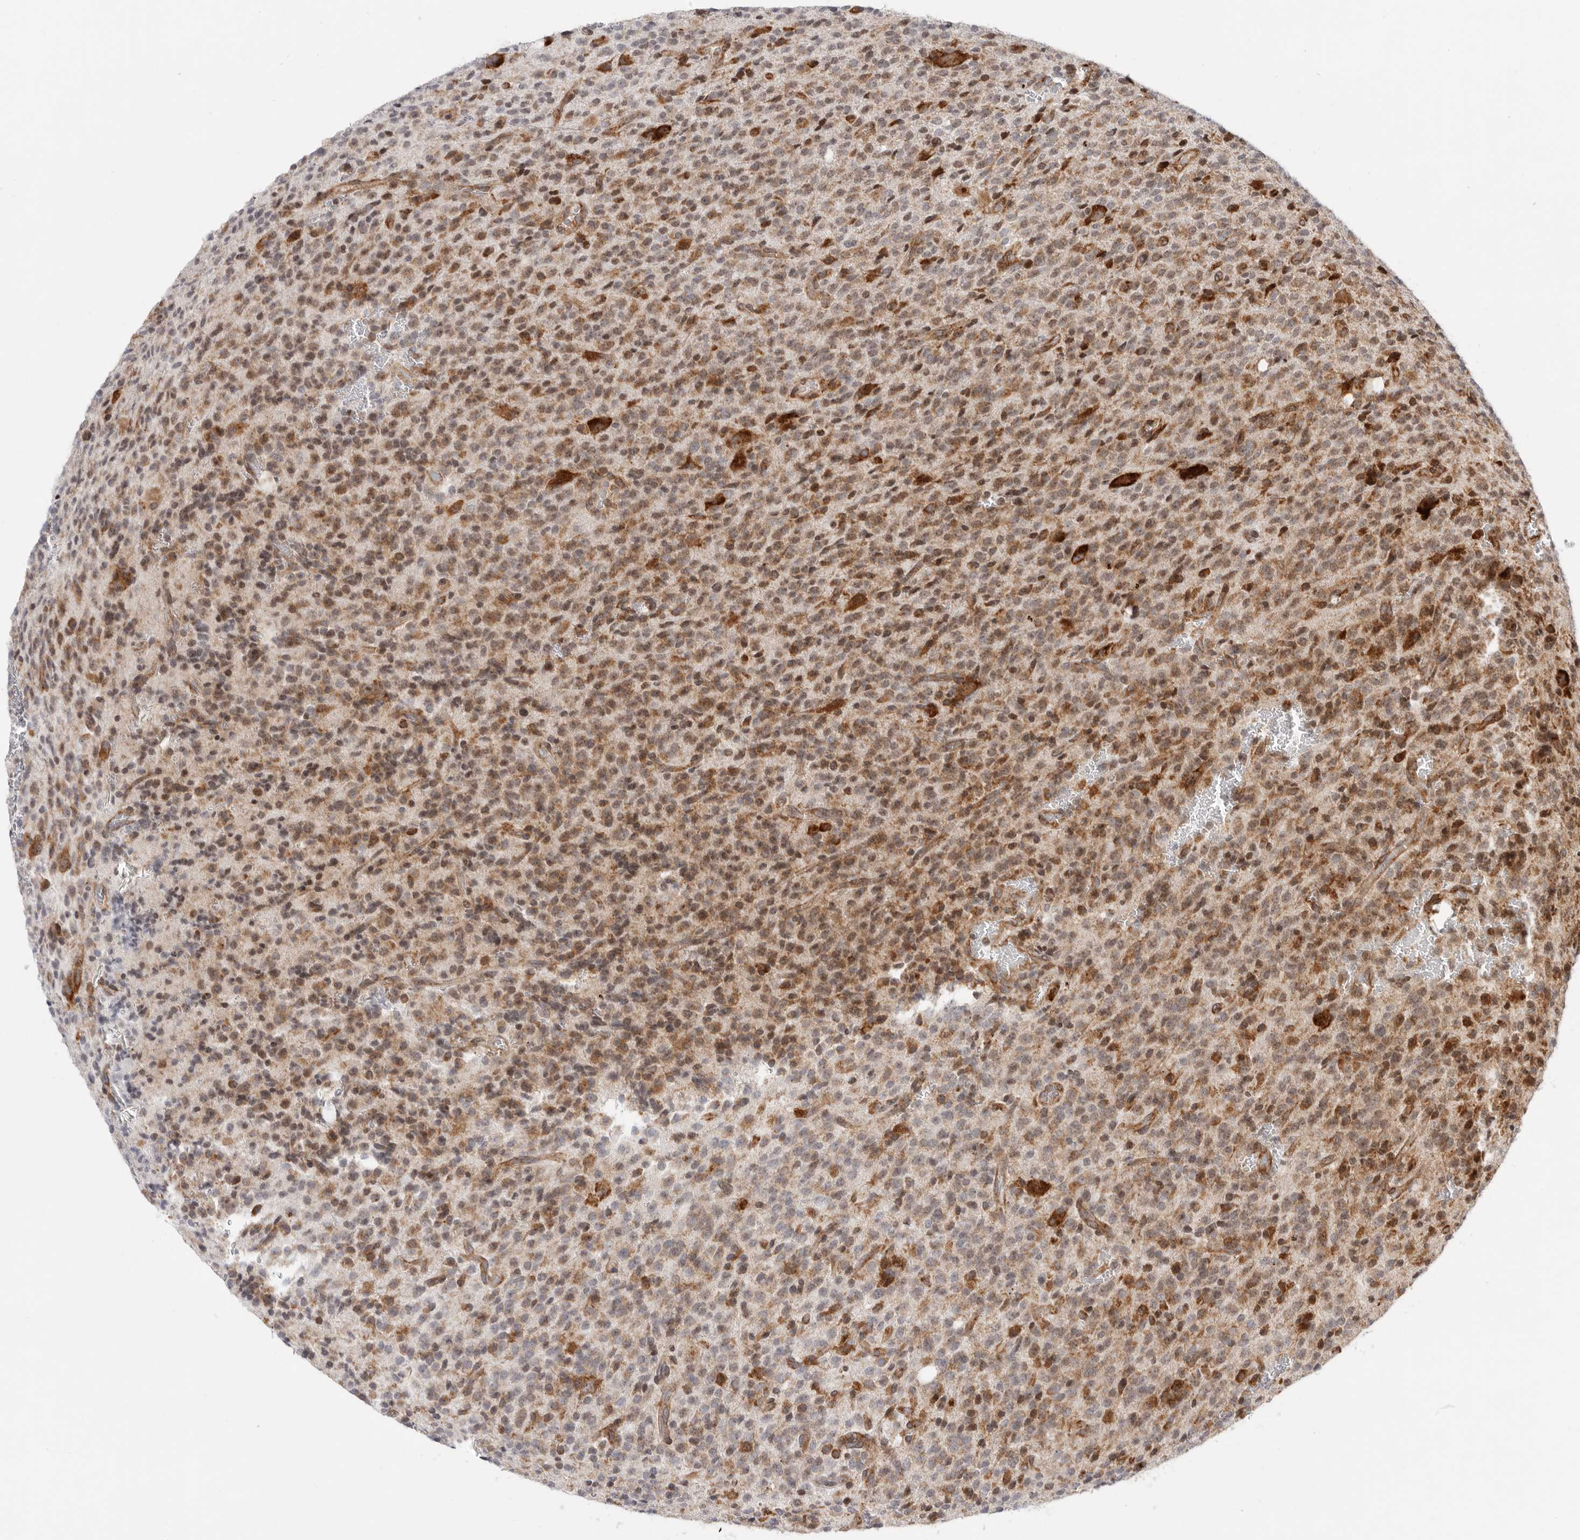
{"staining": {"intensity": "weak", "quantity": ">75%", "location": "cytoplasmic/membranous"}, "tissue": "glioma", "cell_type": "Tumor cells", "image_type": "cancer", "snomed": [{"axis": "morphology", "description": "Glioma, malignant, High grade"}, {"axis": "topography", "description": "Brain"}], "caption": "Tumor cells exhibit weak cytoplasmic/membranous positivity in approximately >75% of cells in malignant glioma (high-grade).", "gene": "FZD3", "patient": {"sex": "male", "age": 34}}